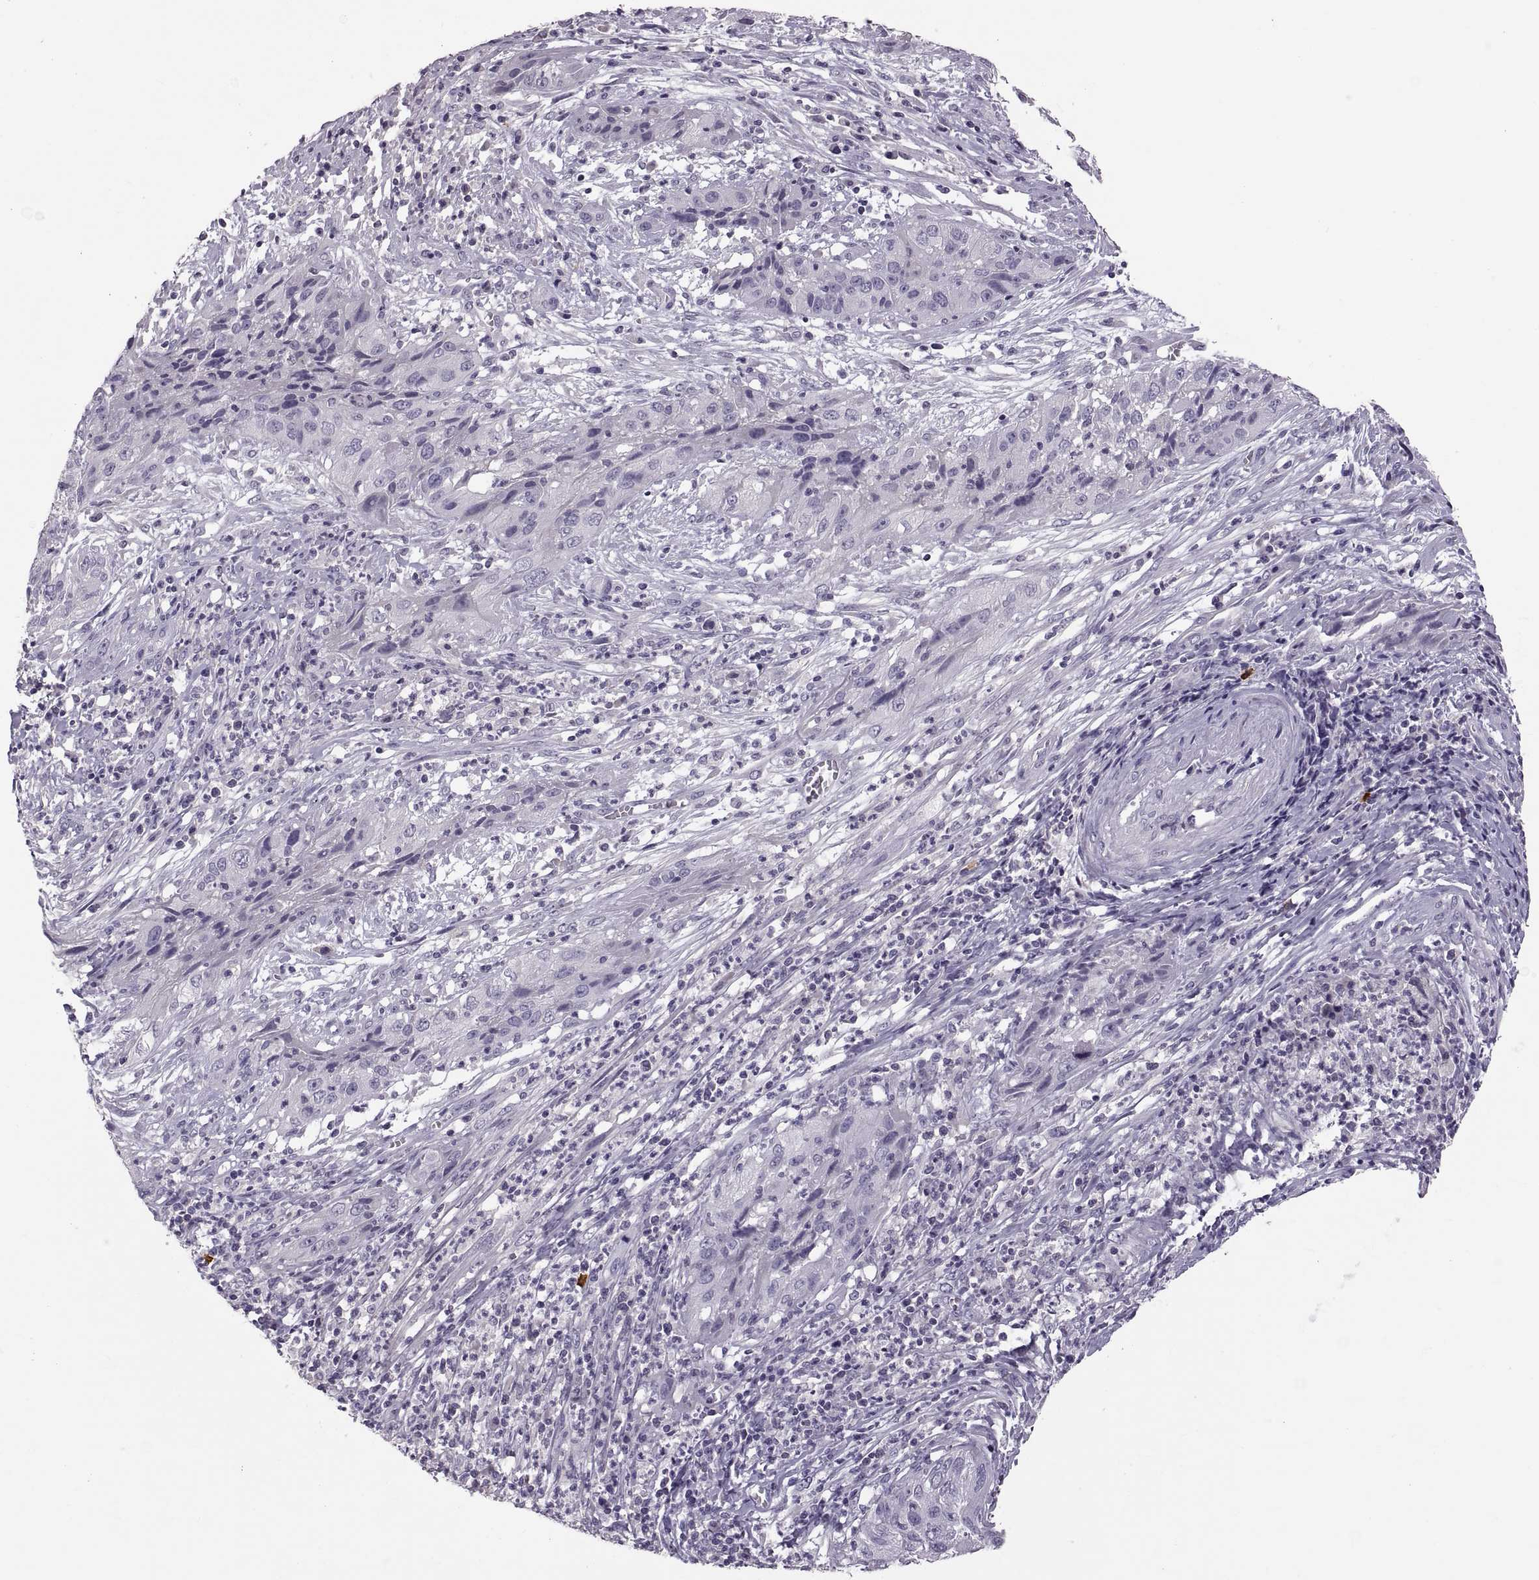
{"staining": {"intensity": "negative", "quantity": "none", "location": "none"}, "tissue": "cervical cancer", "cell_type": "Tumor cells", "image_type": "cancer", "snomed": [{"axis": "morphology", "description": "Squamous cell carcinoma, NOS"}, {"axis": "topography", "description": "Cervix"}], "caption": "A high-resolution photomicrograph shows IHC staining of cervical squamous cell carcinoma, which demonstrates no significant positivity in tumor cells.", "gene": "WFDC8", "patient": {"sex": "female", "age": 32}}